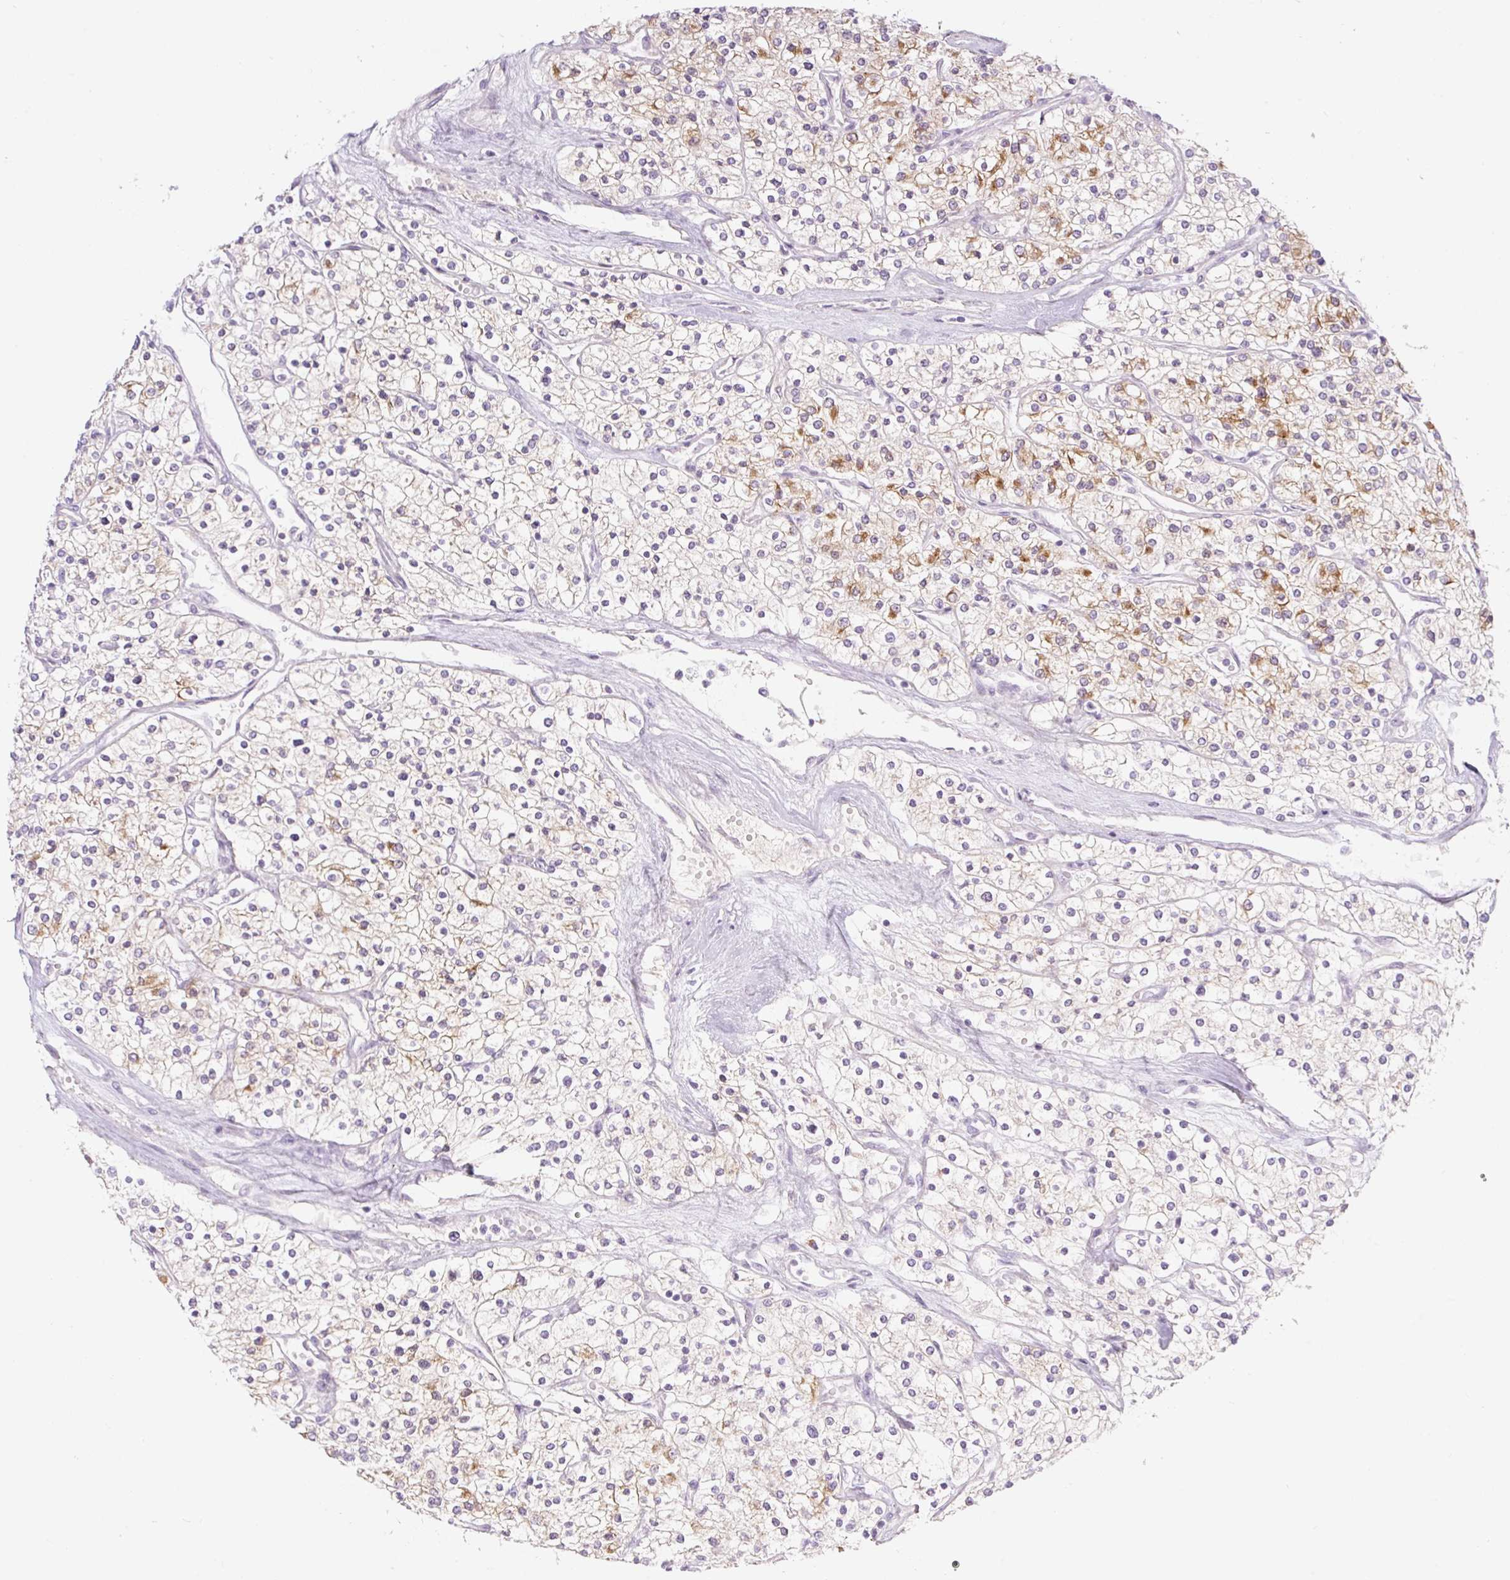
{"staining": {"intensity": "moderate", "quantity": "25%-75%", "location": "cytoplasmic/membranous"}, "tissue": "renal cancer", "cell_type": "Tumor cells", "image_type": "cancer", "snomed": [{"axis": "morphology", "description": "Adenocarcinoma, NOS"}, {"axis": "topography", "description": "Kidney"}], "caption": "Tumor cells exhibit medium levels of moderate cytoplasmic/membranous expression in about 25%-75% of cells in human renal cancer (adenocarcinoma). The staining was performed using DAB, with brown indicating positive protein expression. Nuclei are stained blue with hematoxylin.", "gene": "MIA2", "patient": {"sex": "male", "age": 80}}